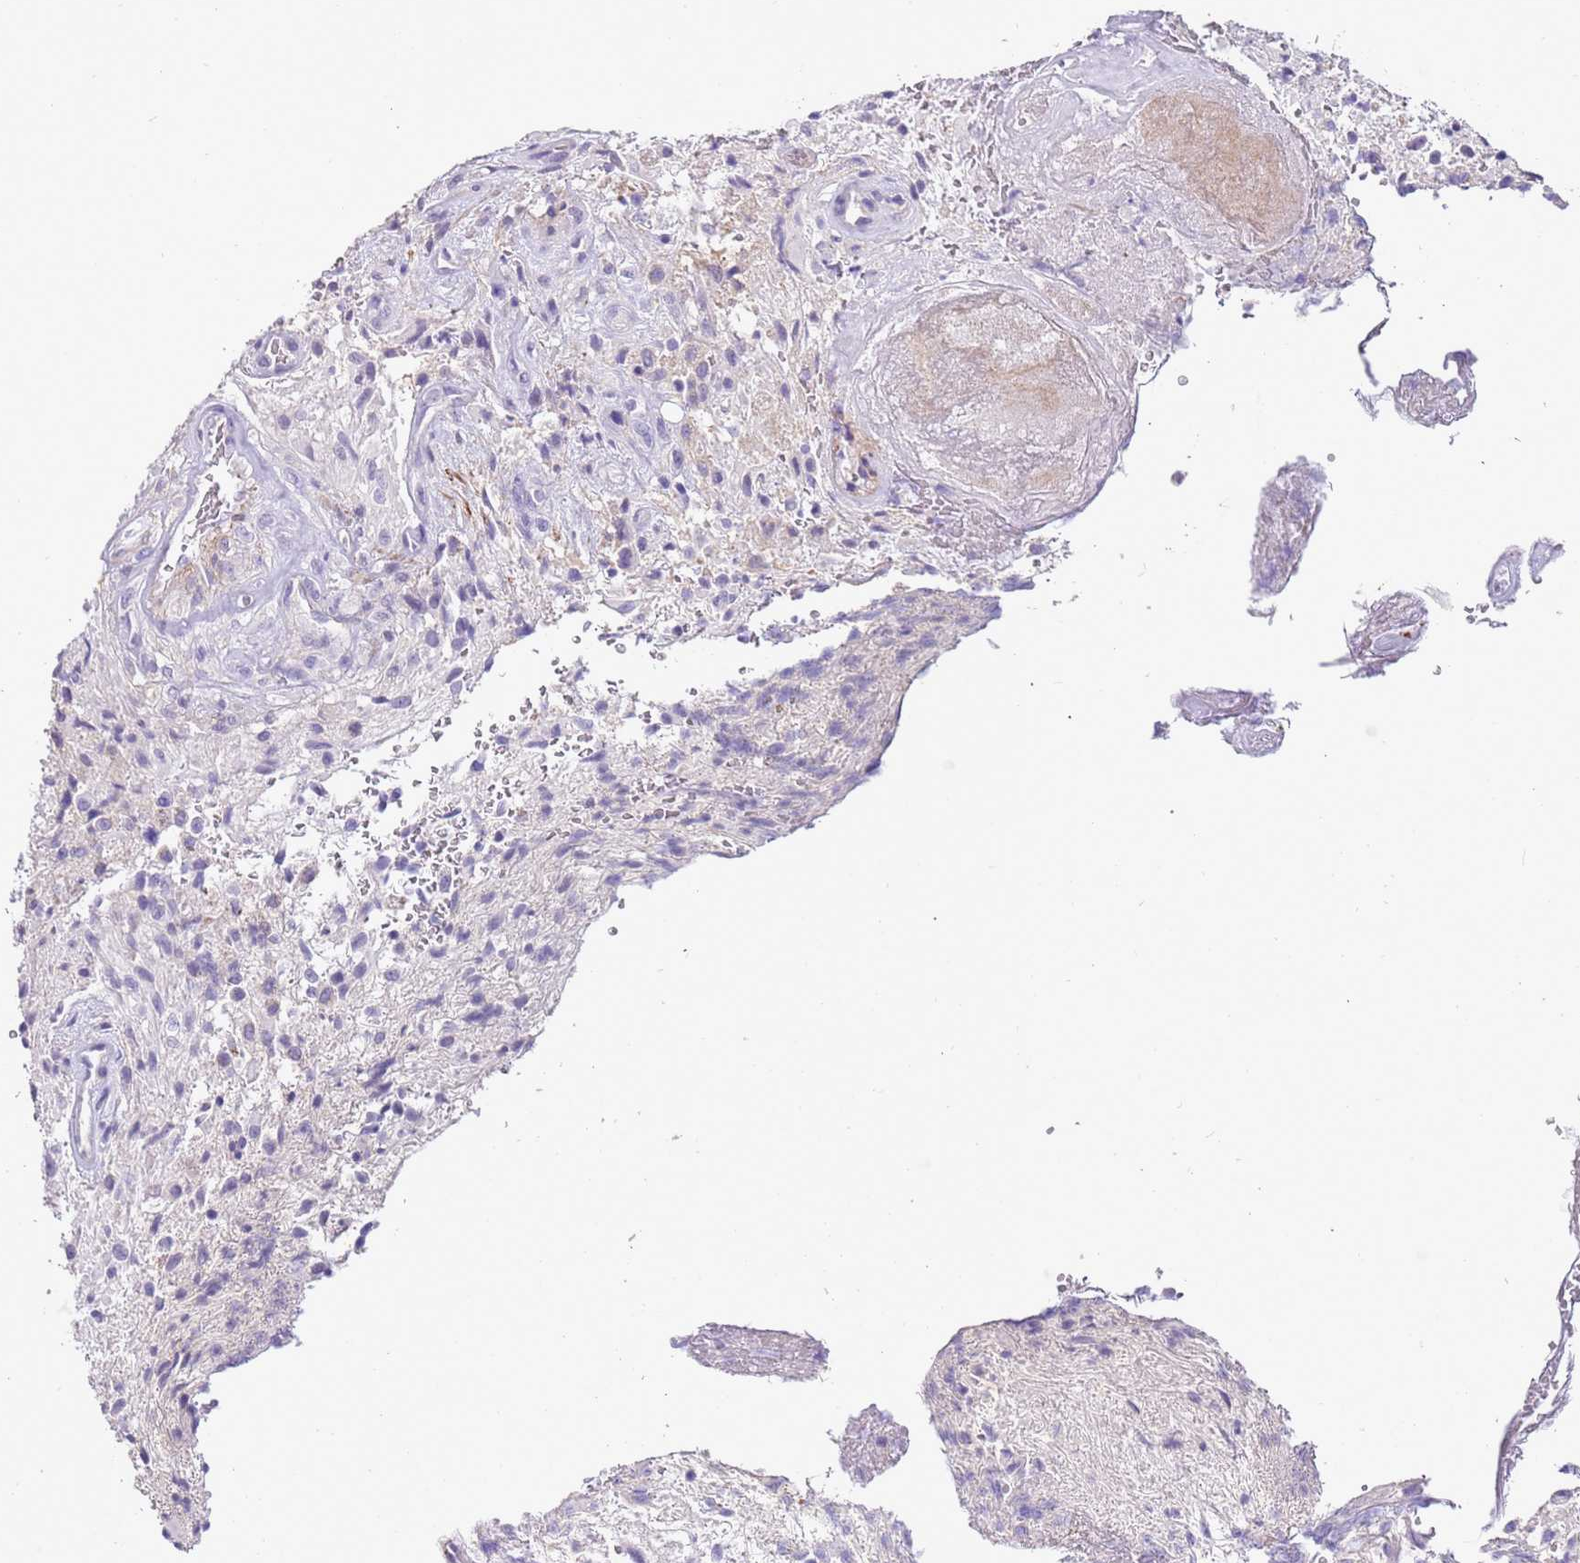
{"staining": {"intensity": "negative", "quantity": "none", "location": "none"}, "tissue": "glioma", "cell_type": "Tumor cells", "image_type": "cancer", "snomed": [{"axis": "morphology", "description": "Glioma, malignant, High grade"}, {"axis": "topography", "description": "Brain"}], "caption": "DAB (3,3'-diaminobenzidine) immunohistochemical staining of human glioma reveals no significant expression in tumor cells. The staining was performed using DAB (3,3'-diaminobenzidine) to visualize the protein expression in brown, while the nuclei were stained in blue with hematoxylin (Magnification: 20x).", "gene": "PCGF2", "patient": {"sex": "male", "age": 56}}